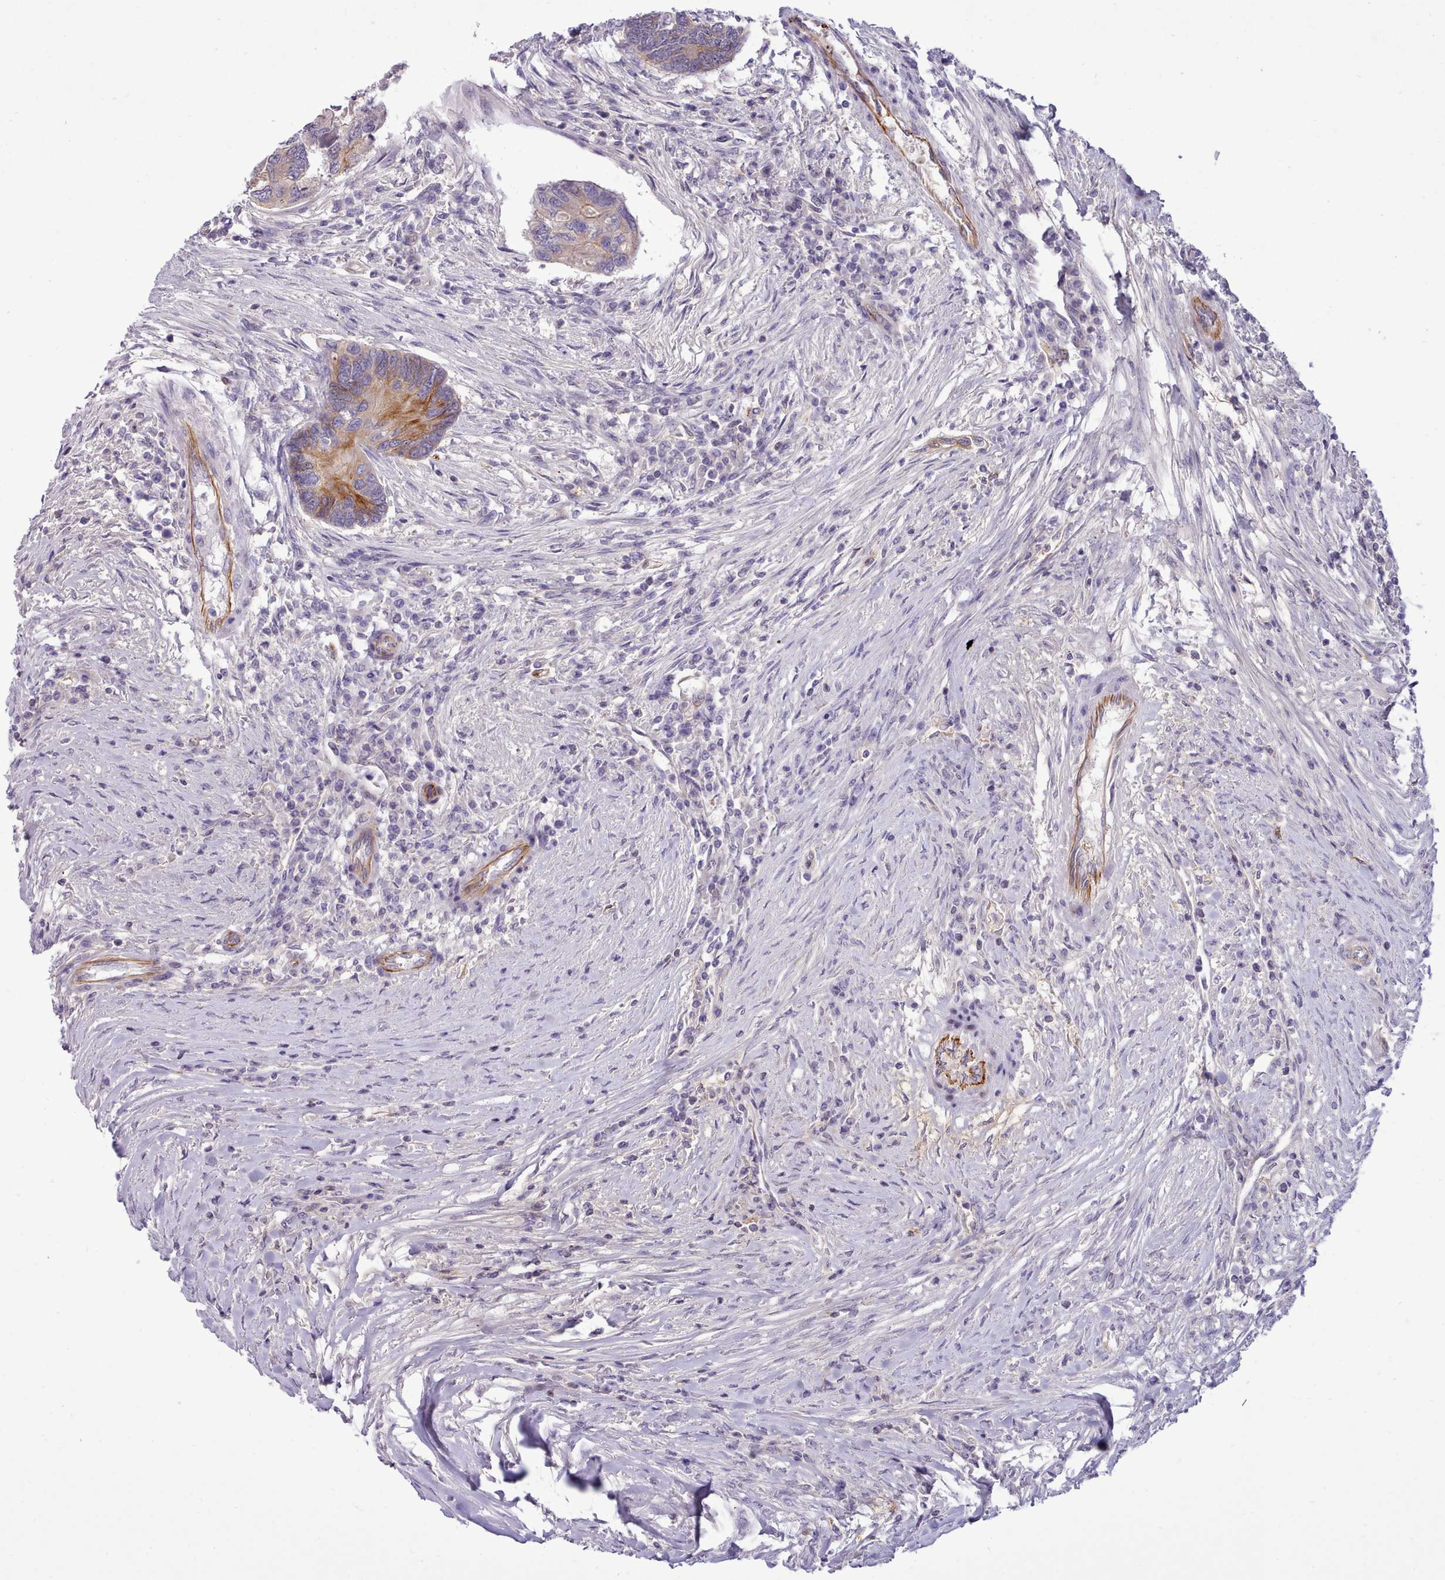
{"staining": {"intensity": "moderate", "quantity": "25%-75%", "location": "cytoplasmic/membranous"}, "tissue": "colorectal cancer", "cell_type": "Tumor cells", "image_type": "cancer", "snomed": [{"axis": "morphology", "description": "Adenocarcinoma, NOS"}, {"axis": "topography", "description": "Colon"}], "caption": "Immunohistochemical staining of colorectal adenocarcinoma shows medium levels of moderate cytoplasmic/membranous protein staining in about 25%-75% of tumor cells.", "gene": "CYP2A13", "patient": {"sex": "female", "age": 67}}